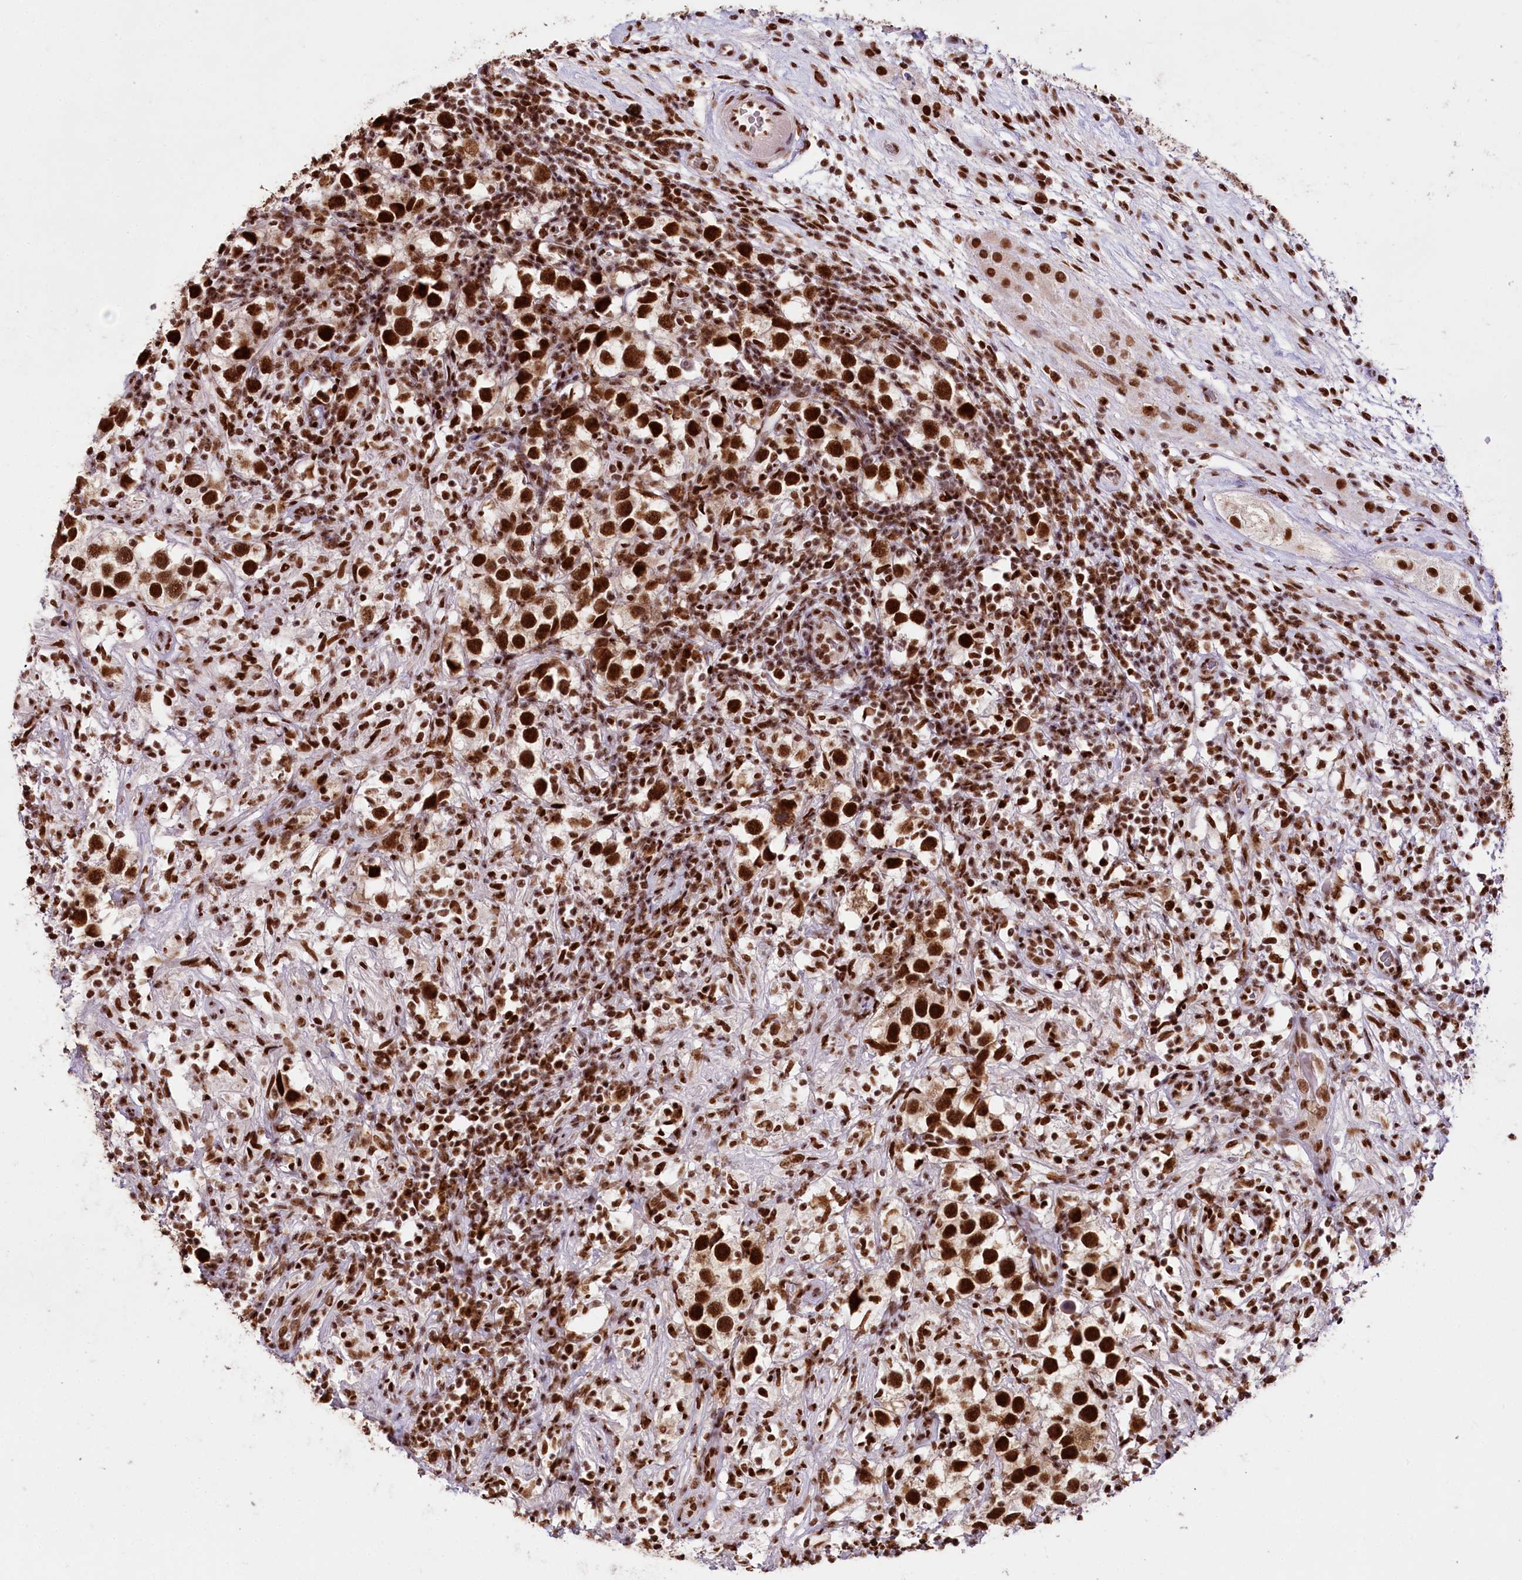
{"staining": {"intensity": "strong", "quantity": ">75%", "location": "nuclear"}, "tissue": "testis cancer", "cell_type": "Tumor cells", "image_type": "cancer", "snomed": [{"axis": "morphology", "description": "Seminoma, NOS"}, {"axis": "topography", "description": "Testis"}], "caption": "Brown immunohistochemical staining in human testis seminoma displays strong nuclear expression in approximately >75% of tumor cells. Using DAB (brown) and hematoxylin (blue) stains, captured at high magnification using brightfield microscopy.", "gene": "SMARCE1", "patient": {"sex": "male", "age": 49}}